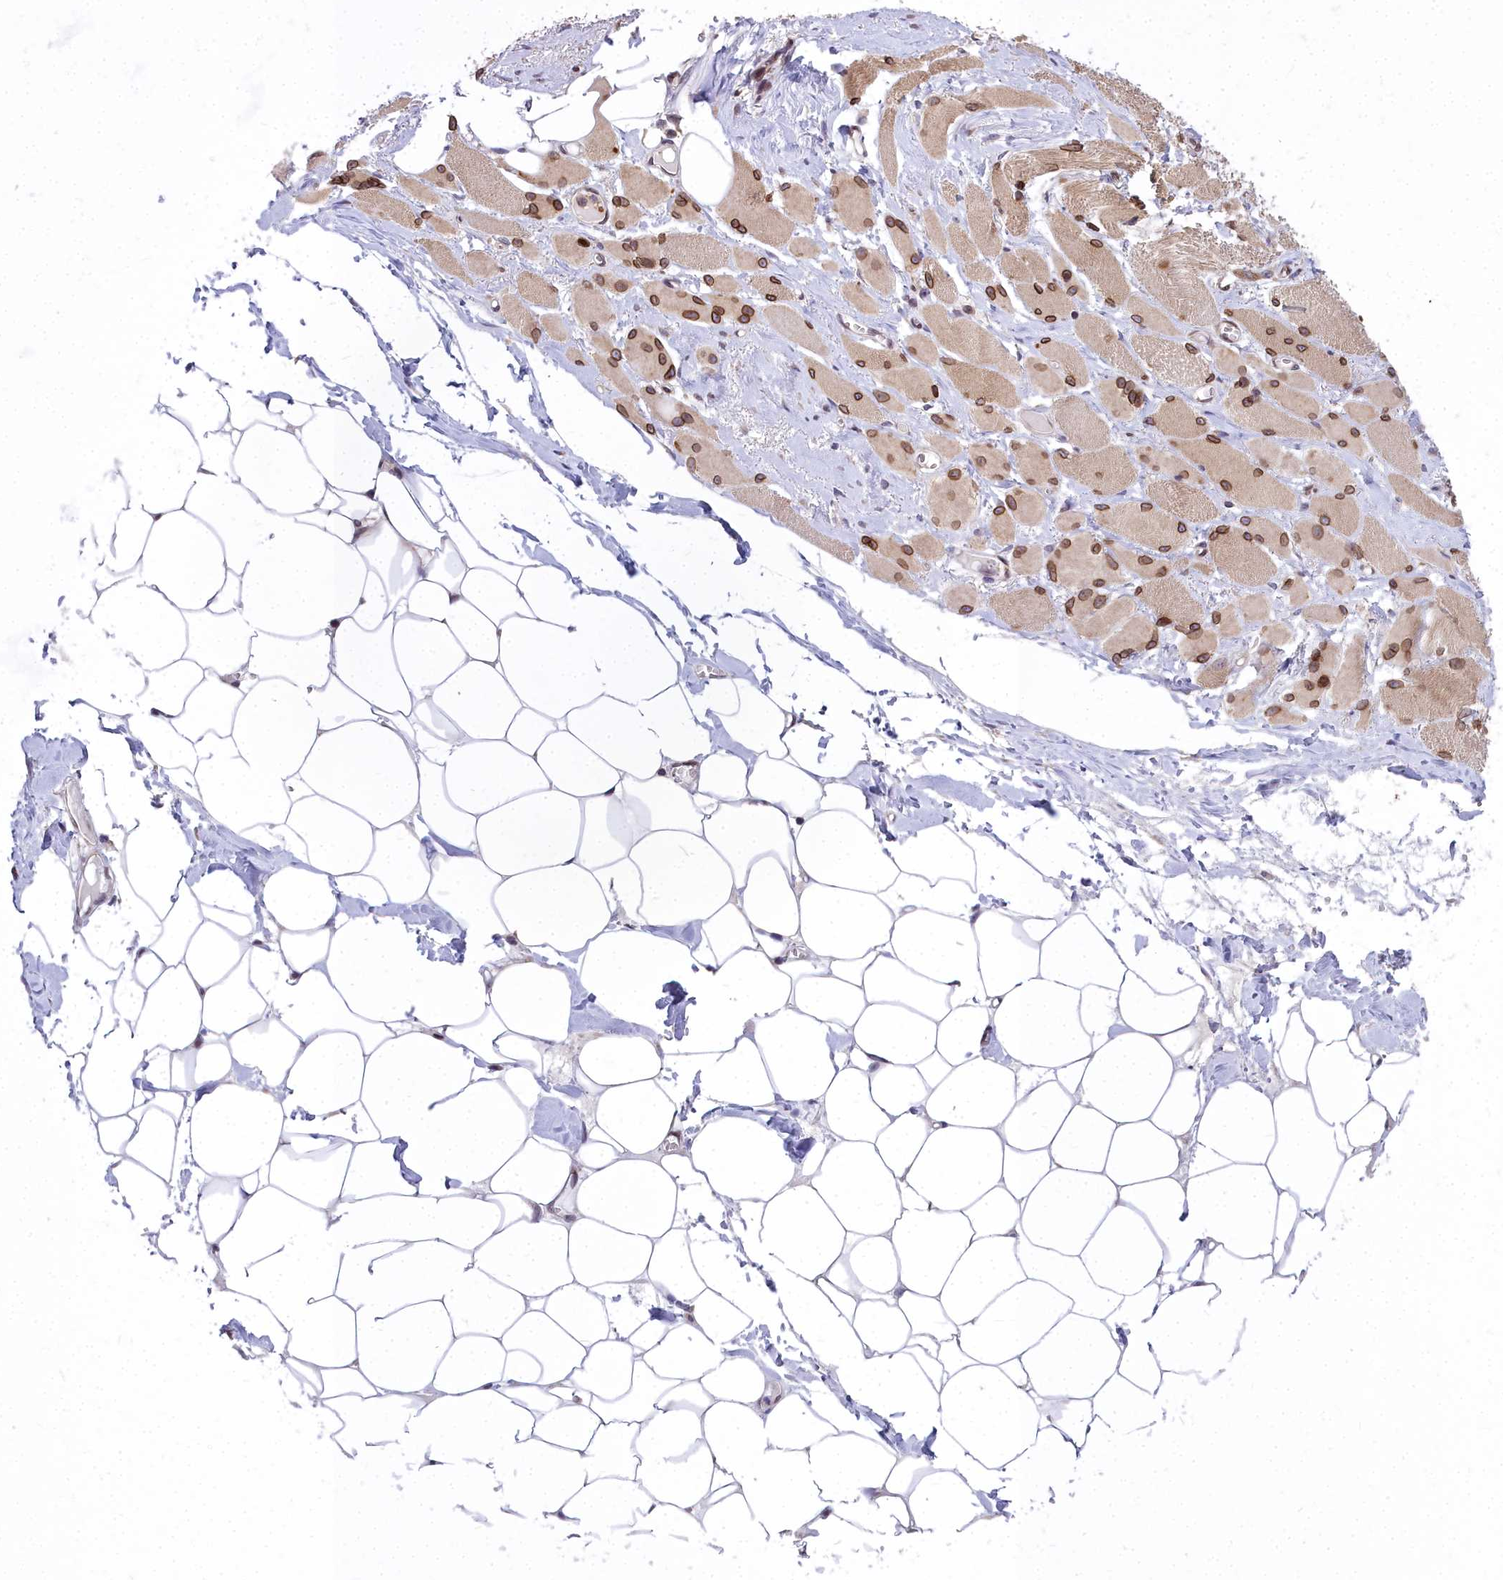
{"staining": {"intensity": "moderate", "quantity": ">75%", "location": "cytoplasmic/membranous,nuclear"}, "tissue": "skeletal muscle", "cell_type": "Myocytes", "image_type": "normal", "snomed": [{"axis": "morphology", "description": "Normal tissue, NOS"}, {"axis": "morphology", "description": "Basal cell carcinoma"}, {"axis": "topography", "description": "Skeletal muscle"}], "caption": "Immunohistochemical staining of unremarkable human skeletal muscle demonstrates moderate cytoplasmic/membranous,nuclear protein staining in approximately >75% of myocytes. The protein of interest is shown in brown color, while the nuclei are stained blue.", "gene": "ABCB8", "patient": {"sex": "female", "age": 64}}